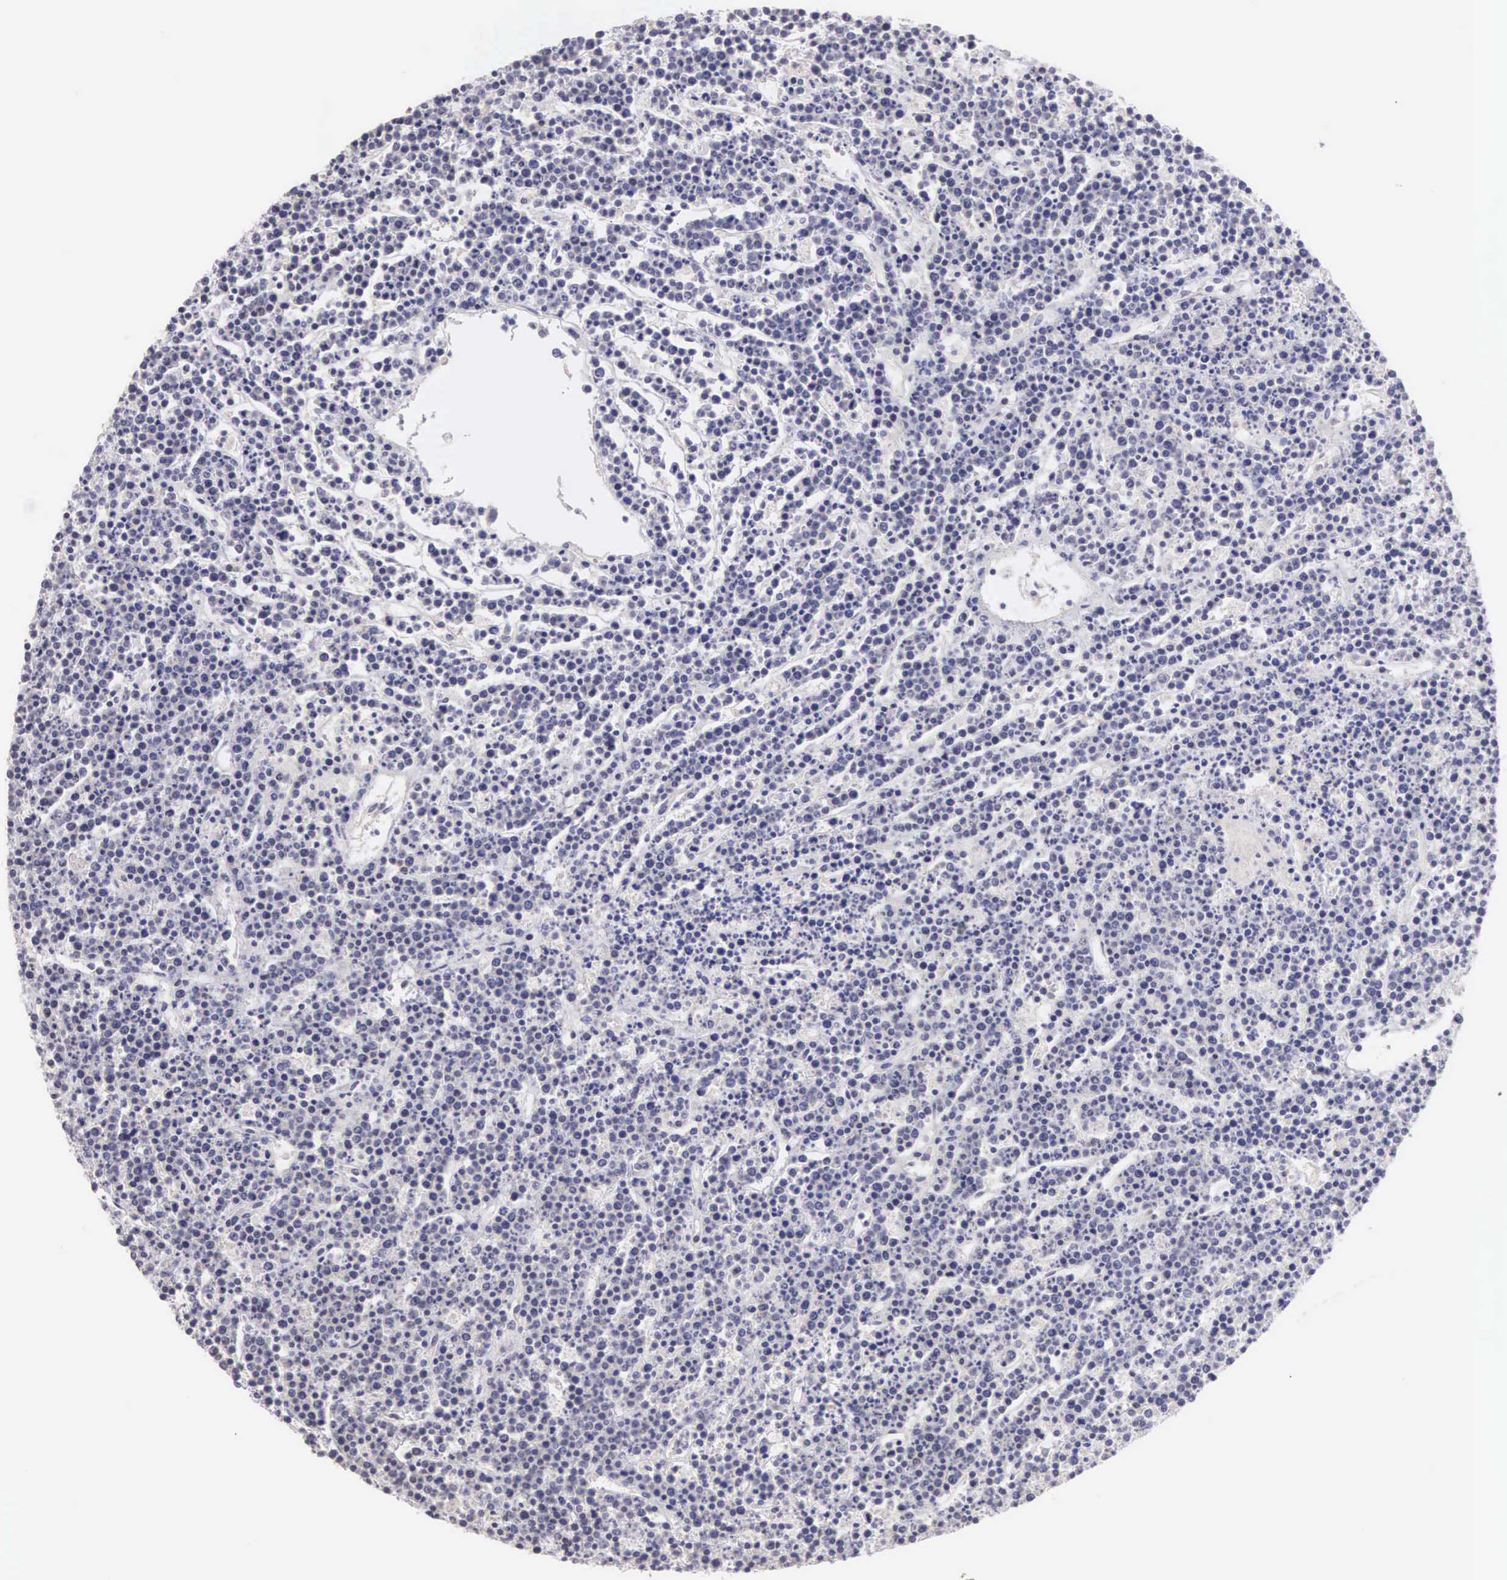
{"staining": {"intensity": "negative", "quantity": "none", "location": "none"}, "tissue": "lymphoma", "cell_type": "Tumor cells", "image_type": "cancer", "snomed": [{"axis": "morphology", "description": "Malignant lymphoma, non-Hodgkin's type, High grade"}, {"axis": "topography", "description": "Ovary"}], "caption": "Immunohistochemistry photomicrograph of neoplastic tissue: lymphoma stained with DAB reveals no significant protein expression in tumor cells.", "gene": "PIR", "patient": {"sex": "female", "age": 56}}